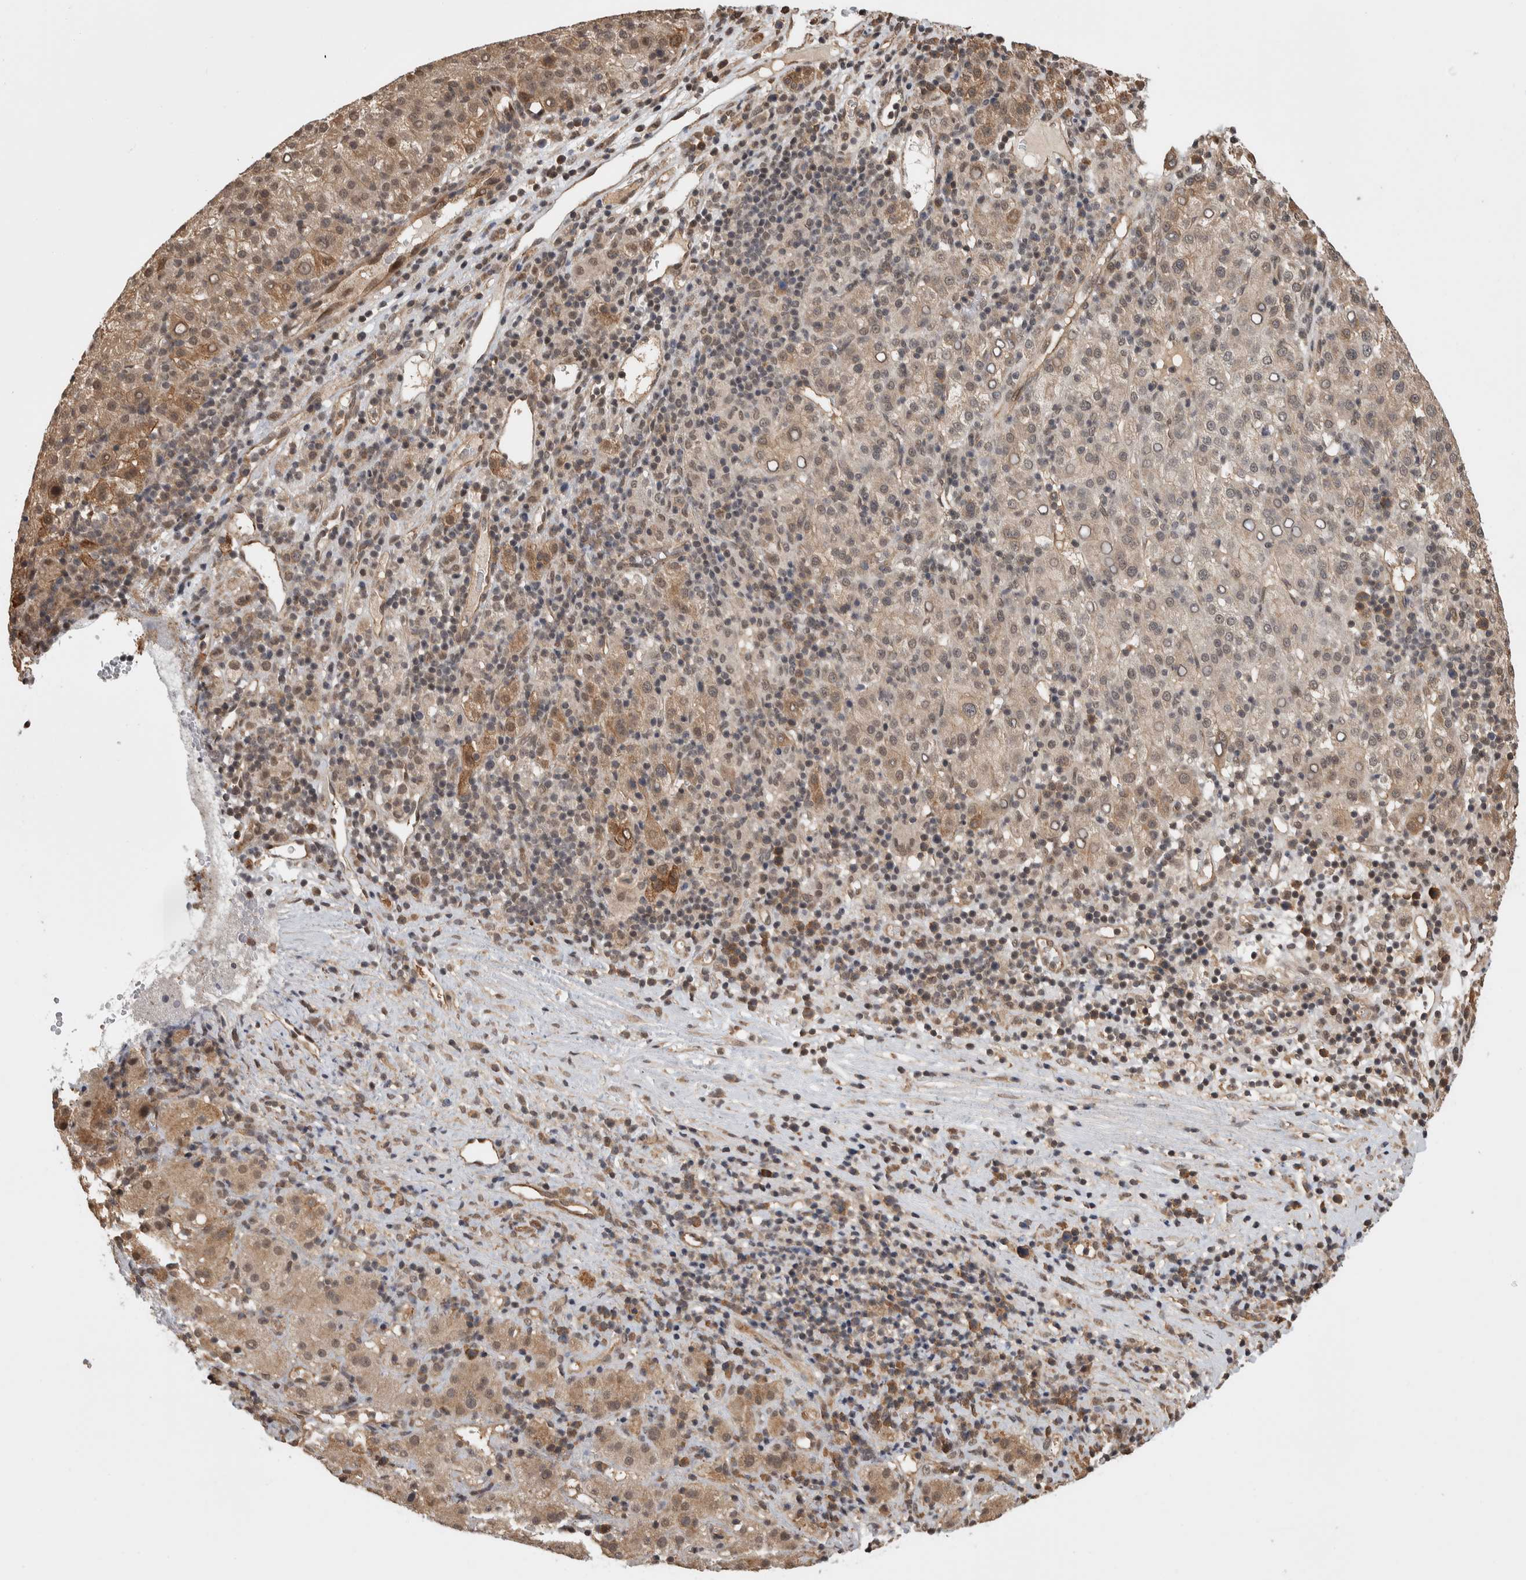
{"staining": {"intensity": "weak", "quantity": "25%-75%", "location": "cytoplasmic/membranous,nuclear"}, "tissue": "liver cancer", "cell_type": "Tumor cells", "image_type": "cancer", "snomed": [{"axis": "morphology", "description": "Carcinoma, Hepatocellular, NOS"}, {"axis": "topography", "description": "Liver"}], "caption": "Tumor cells display weak cytoplasmic/membranous and nuclear positivity in about 25%-75% of cells in liver cancer.", "gene": "ZNF592", "patient": {"sex": "female", "age": 58}}